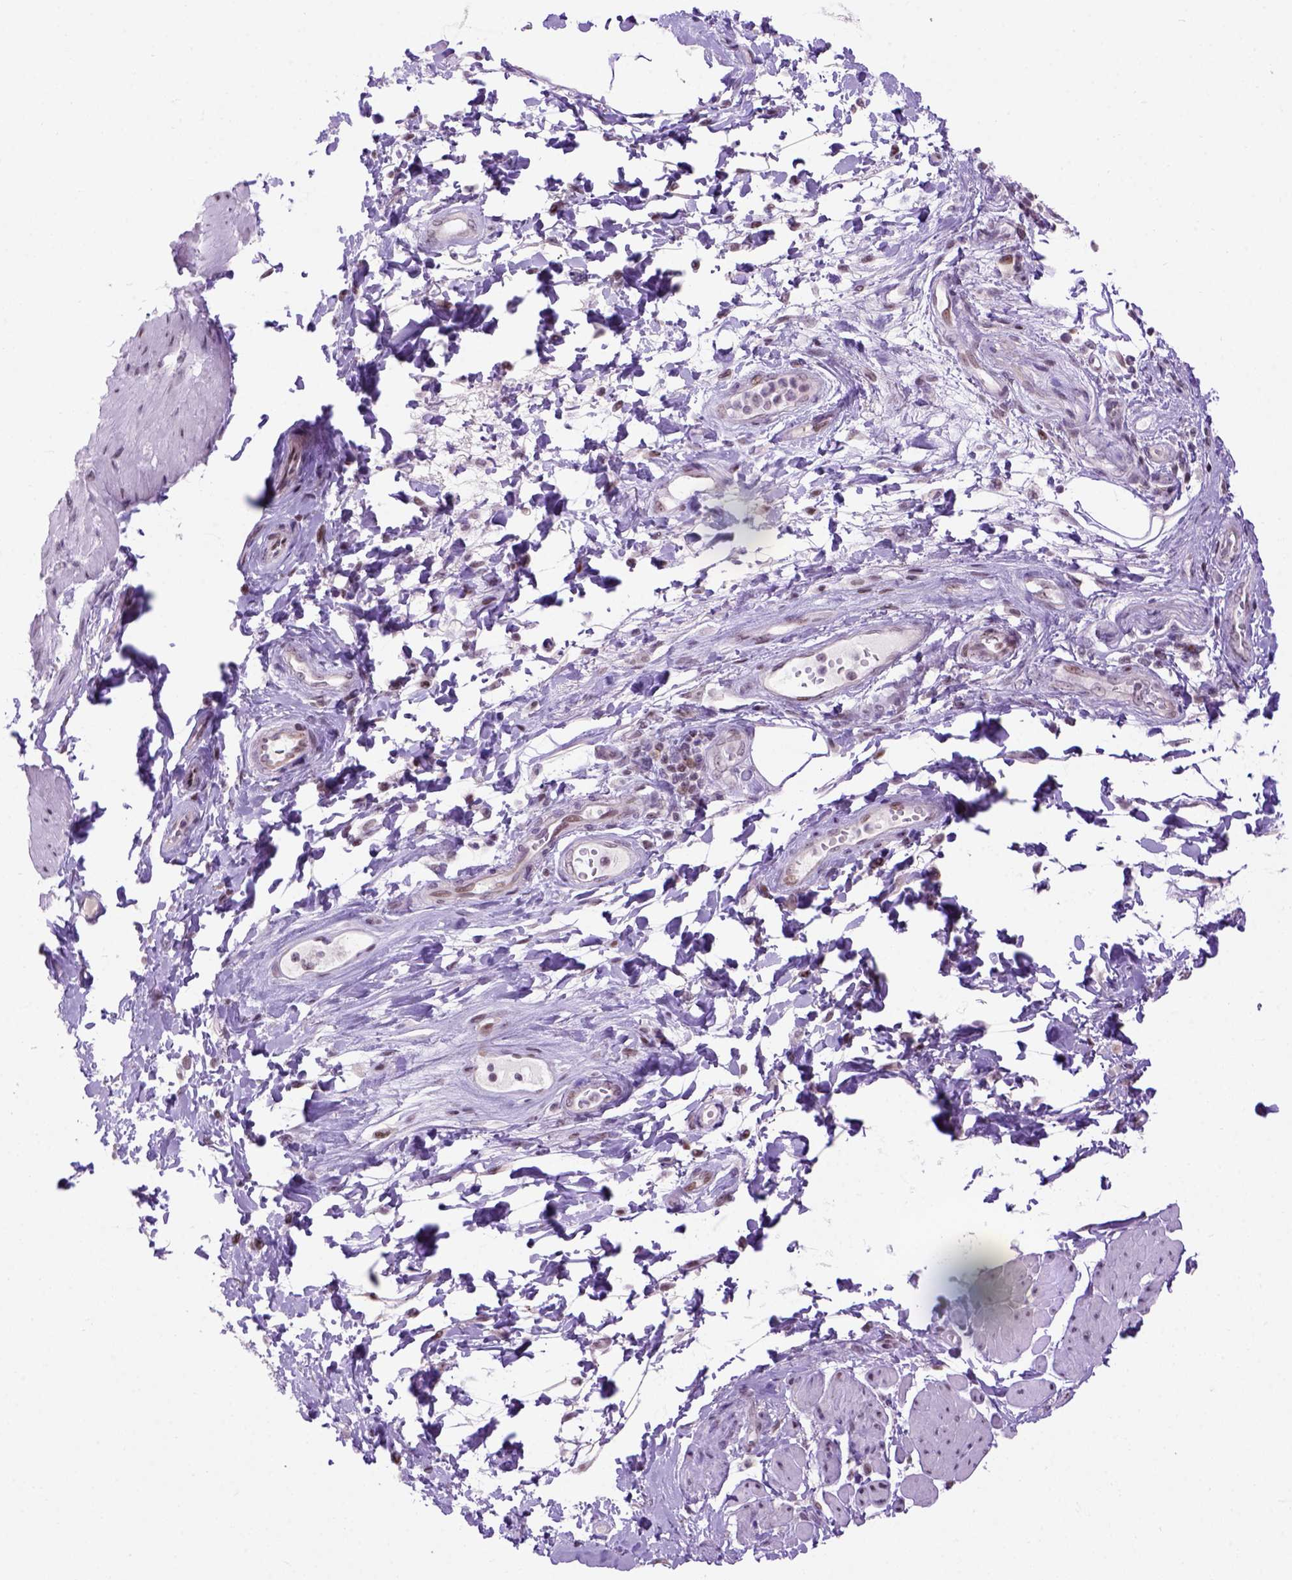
{"staining": {"intensity": "weak", "quantity": "<25%", "location": "nuclear"}, "tissue": "adipose tissue", "cell_type": "Adipocytes", "image_type": "normal", "snomed": [{"axis": "morphology", "description": "Normal tissue, NOS"}, {"axis": "topography", "description": "Urinary bladder"}, {"axis": "topography", "description": "Peripheral nerve tissue"}], "caption": "The histopathology image reveals no significant expression in adipocytes of adipose tissue.", "gene": "TBPL1", "patient": {"sex": "female", "age": 60}}